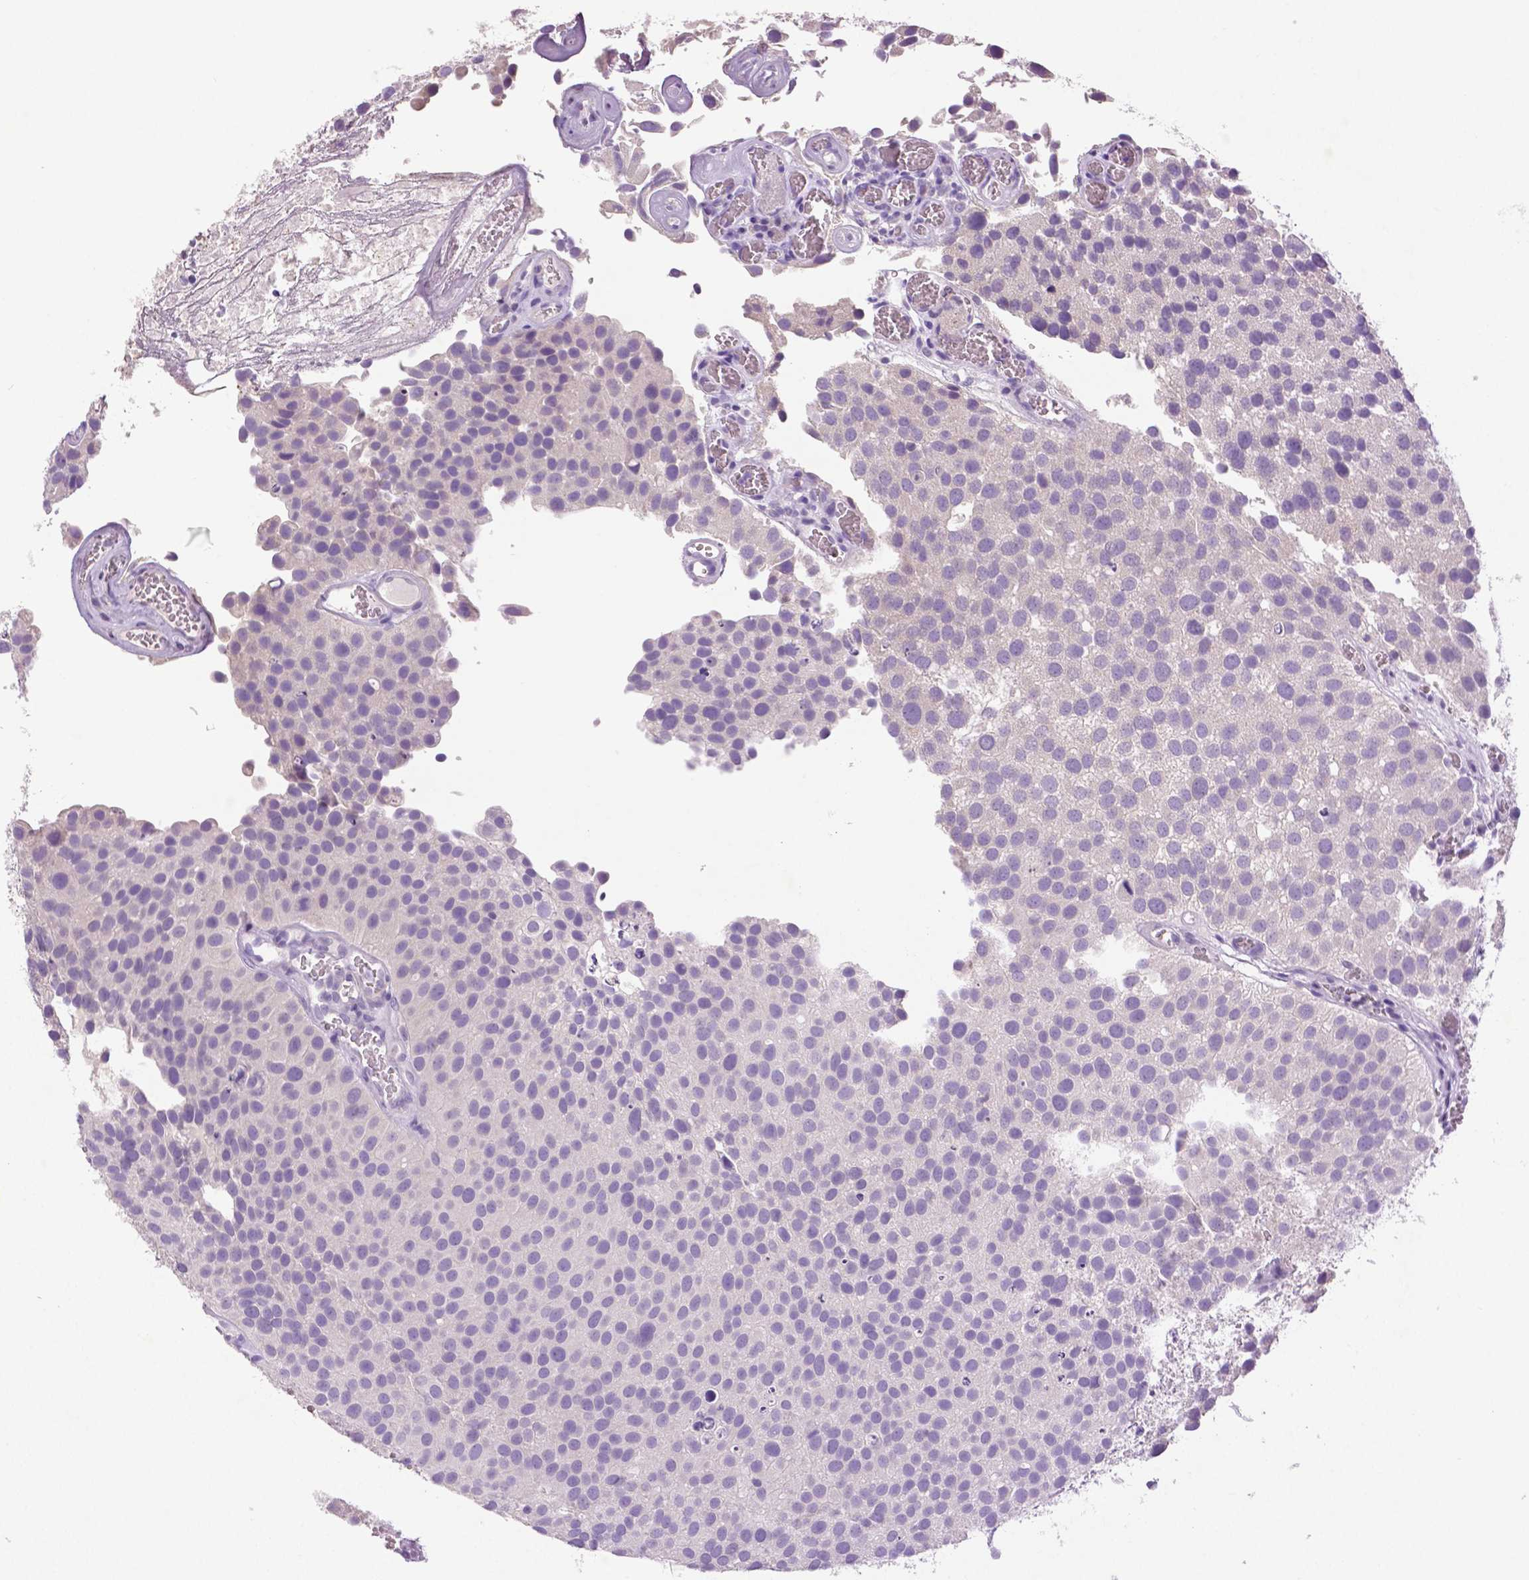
{"staining": {"intensity": "negative", "quantity": "none", "location": "none"}, "tissue": "urothelial cancer", "cell_type": "Tumor cells", "image_type": "cancer", "snomed": [{"axis": "morphology", "description": "Urothelial carcinoma, Low grade"}, {"axis": "topography", "description": "Urinary bladder"}], "caption": "High magnification brightfield microscopy of low-grade urothelial carcinoma stained with DAB (3,3'-diaminobenzidine) (brown) and counterstained with hematoxylin (blue): tumor cells show no significant positivity.", "gene": "DNAH12", "patient": {"sex": "female", "age": 69}}